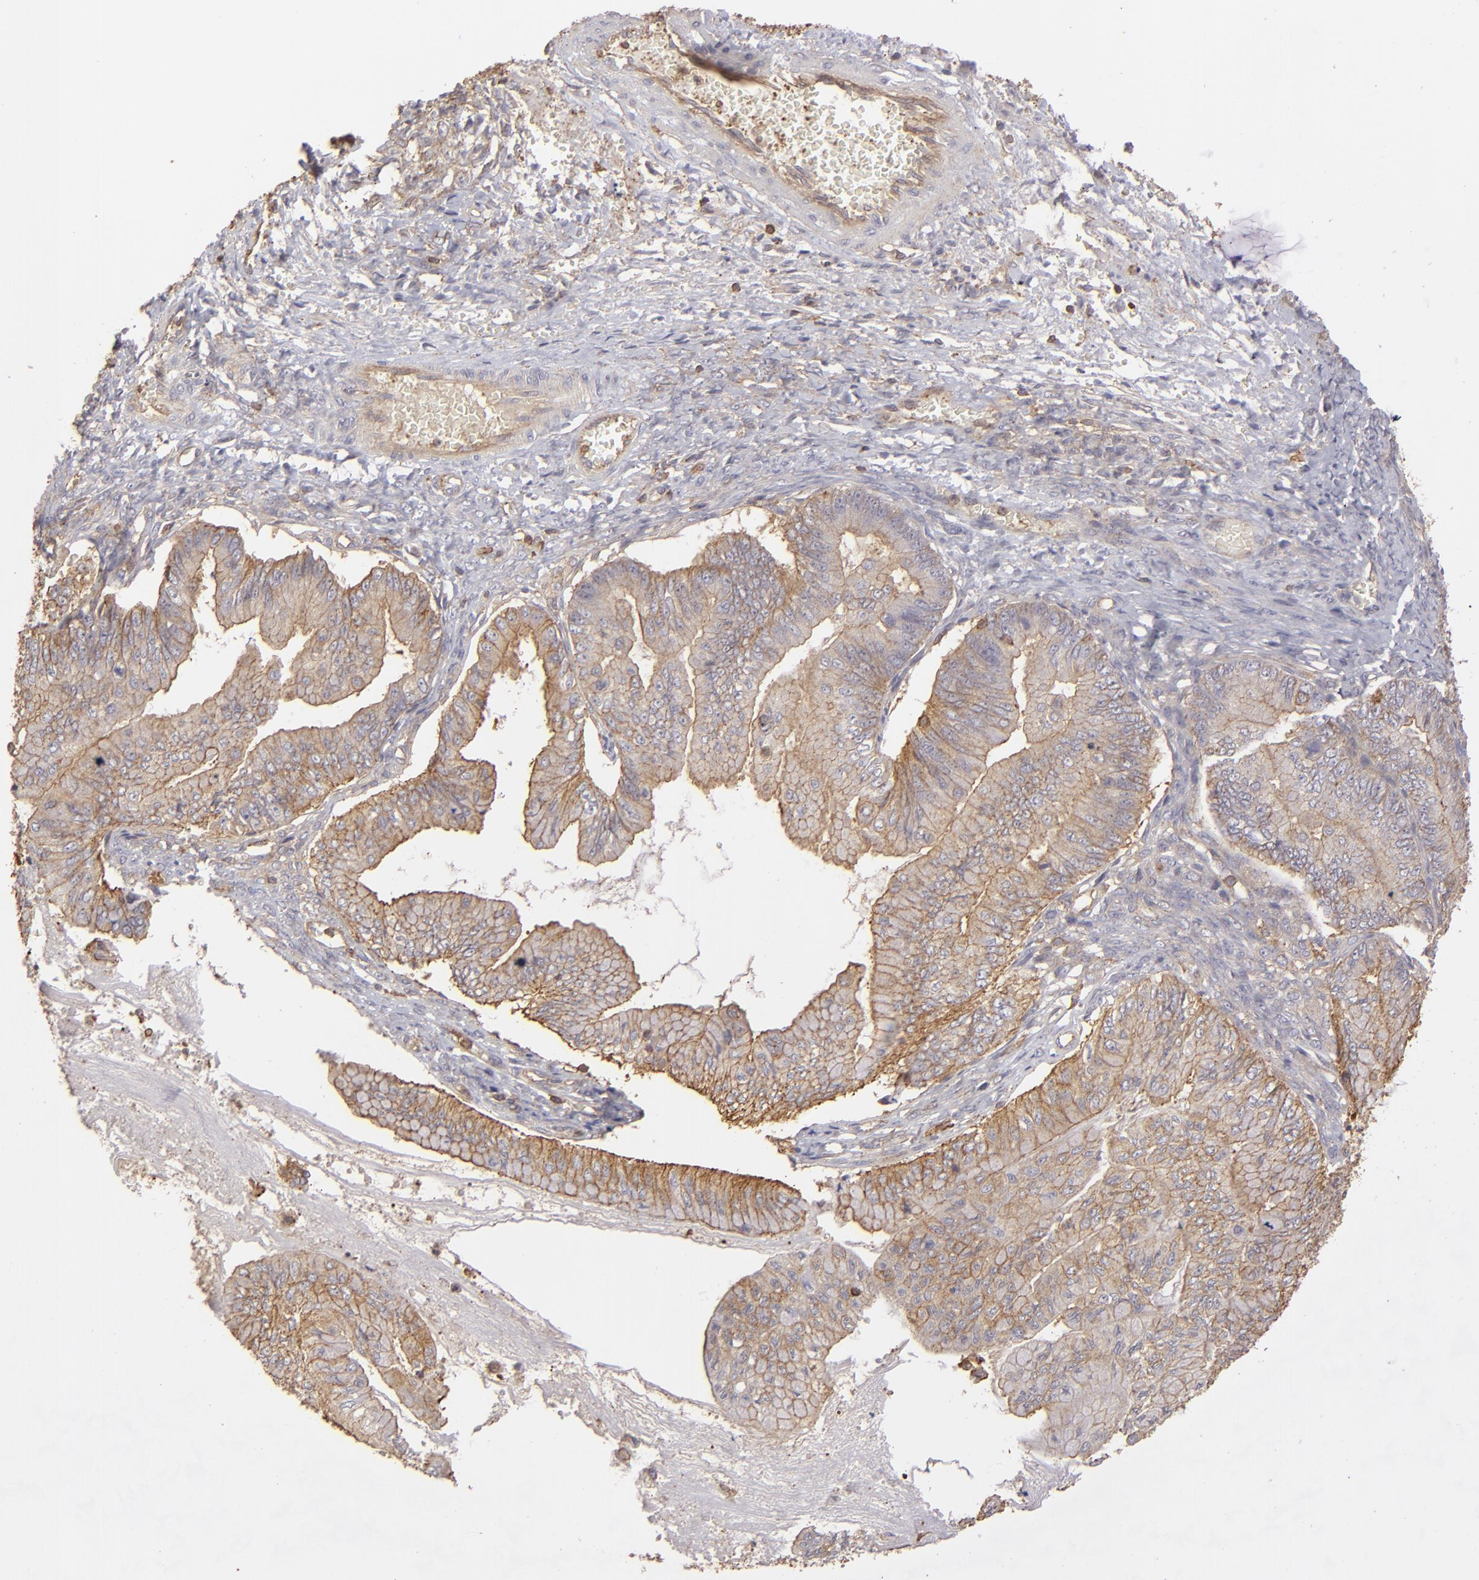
{"staining": {"intensity": "moderate", "quantity": ">75%", "location": "cytoplasmic/membranous"}, "tissue": "ovarian cancer", "cell_type": "Tumor cells", "image_type": "cancer", "snomed": [{"axis": "morphology", "description": "Cystadenocarcinoma, mucinous, NOS"}, {"axis": "topography", "description": "Ovary"}], "caption": "Mucinous cystadenocarcinoma (ovarian) tissue exhibits moderate cytoplasmic/membranous positivity in about >75% of tumor cells", "gene": "ACTB", "patient": {"sex": "female", "age": 36}}